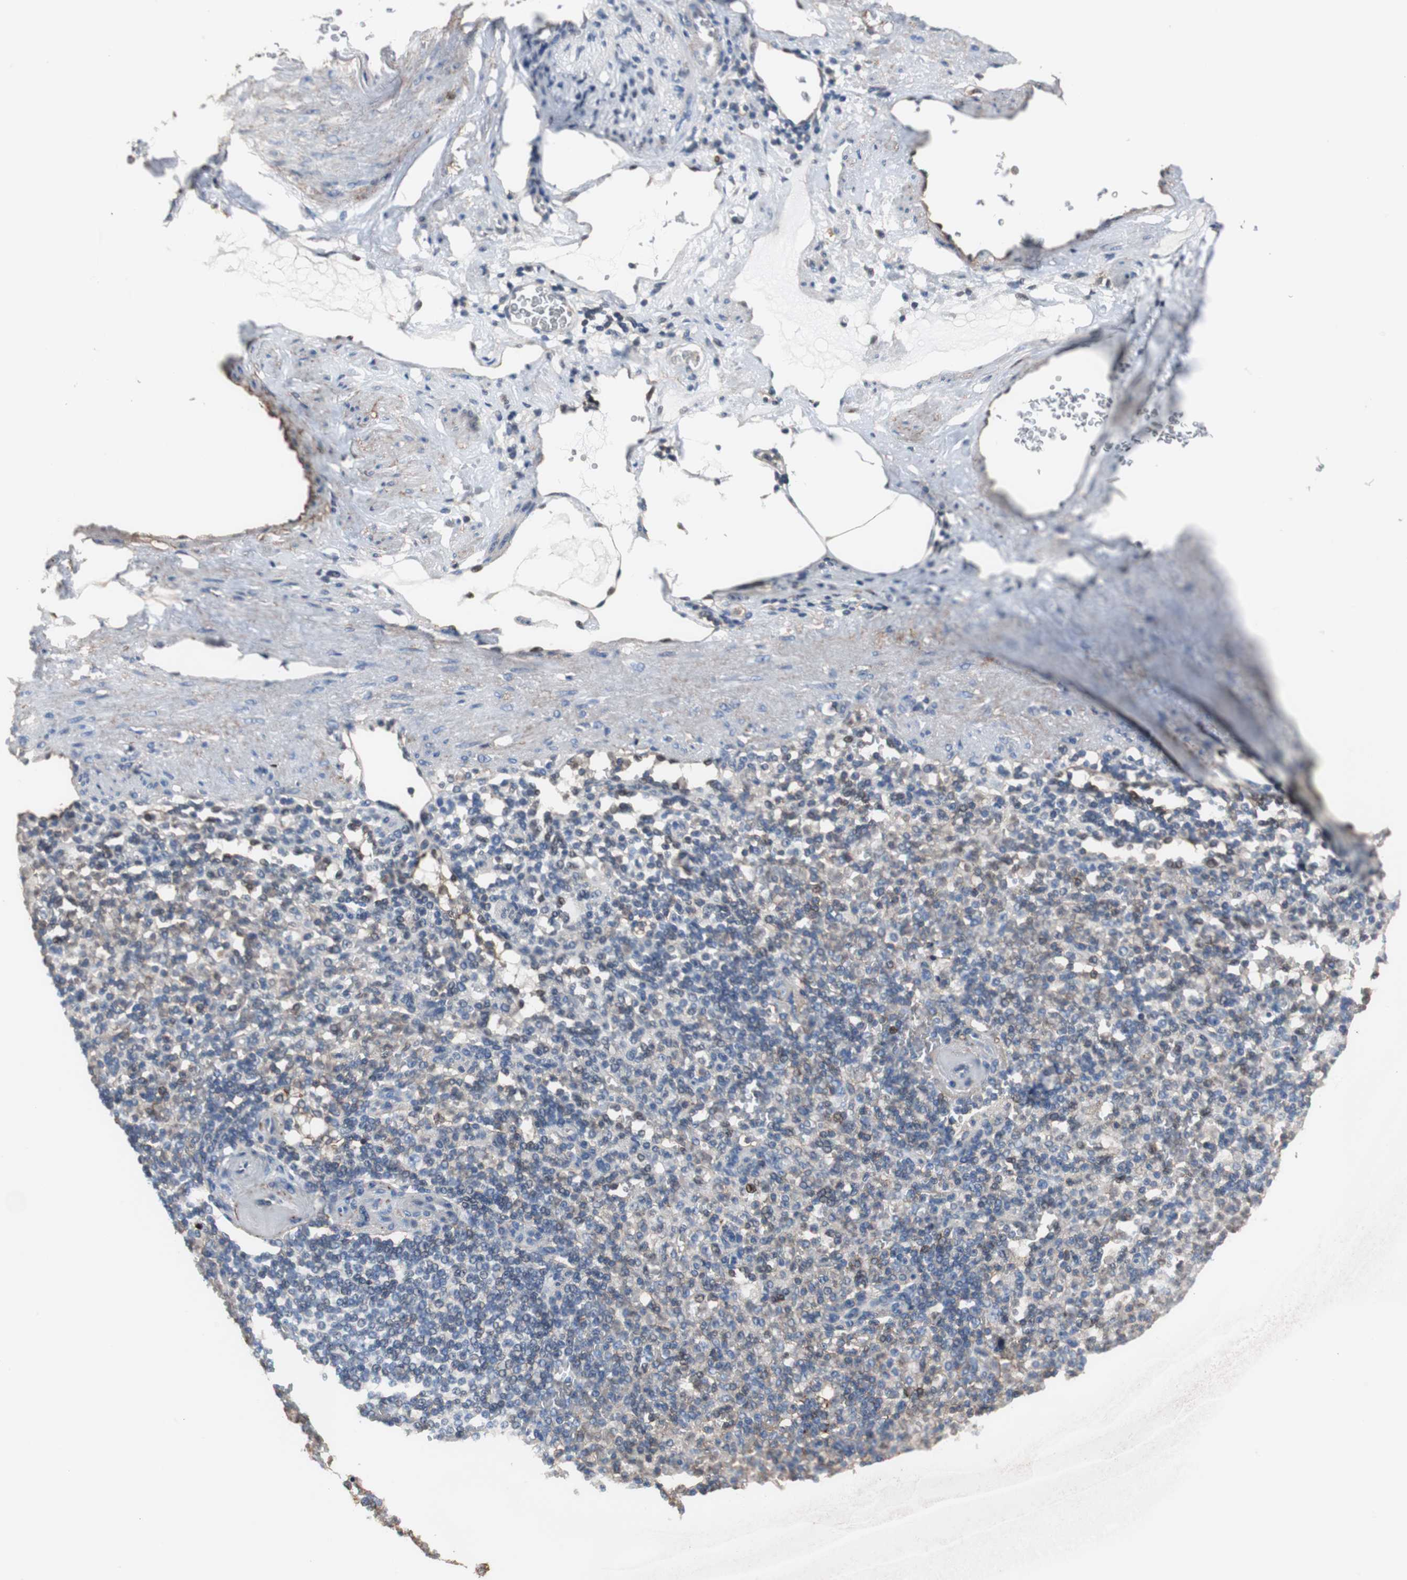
{"staining": {"intensity": "weak", "quantity": "<25%", "location": "cytoplasmic/membranous"}, "tissue": "spleen", "cell_type": "Cells in red pulp", "image_type": "normal", "snomed": [{"axis": "morphology", "description": "Normal tissue, NOS"}, {"axis": "topography", "description": "Spleen"}], "caption": "IHC image of benign spleen stained for a protein (brown), which shows no positivity in cells in red pulp.", "gene": "ANXA4", "patient": {"sex": "female", "age": 74}}